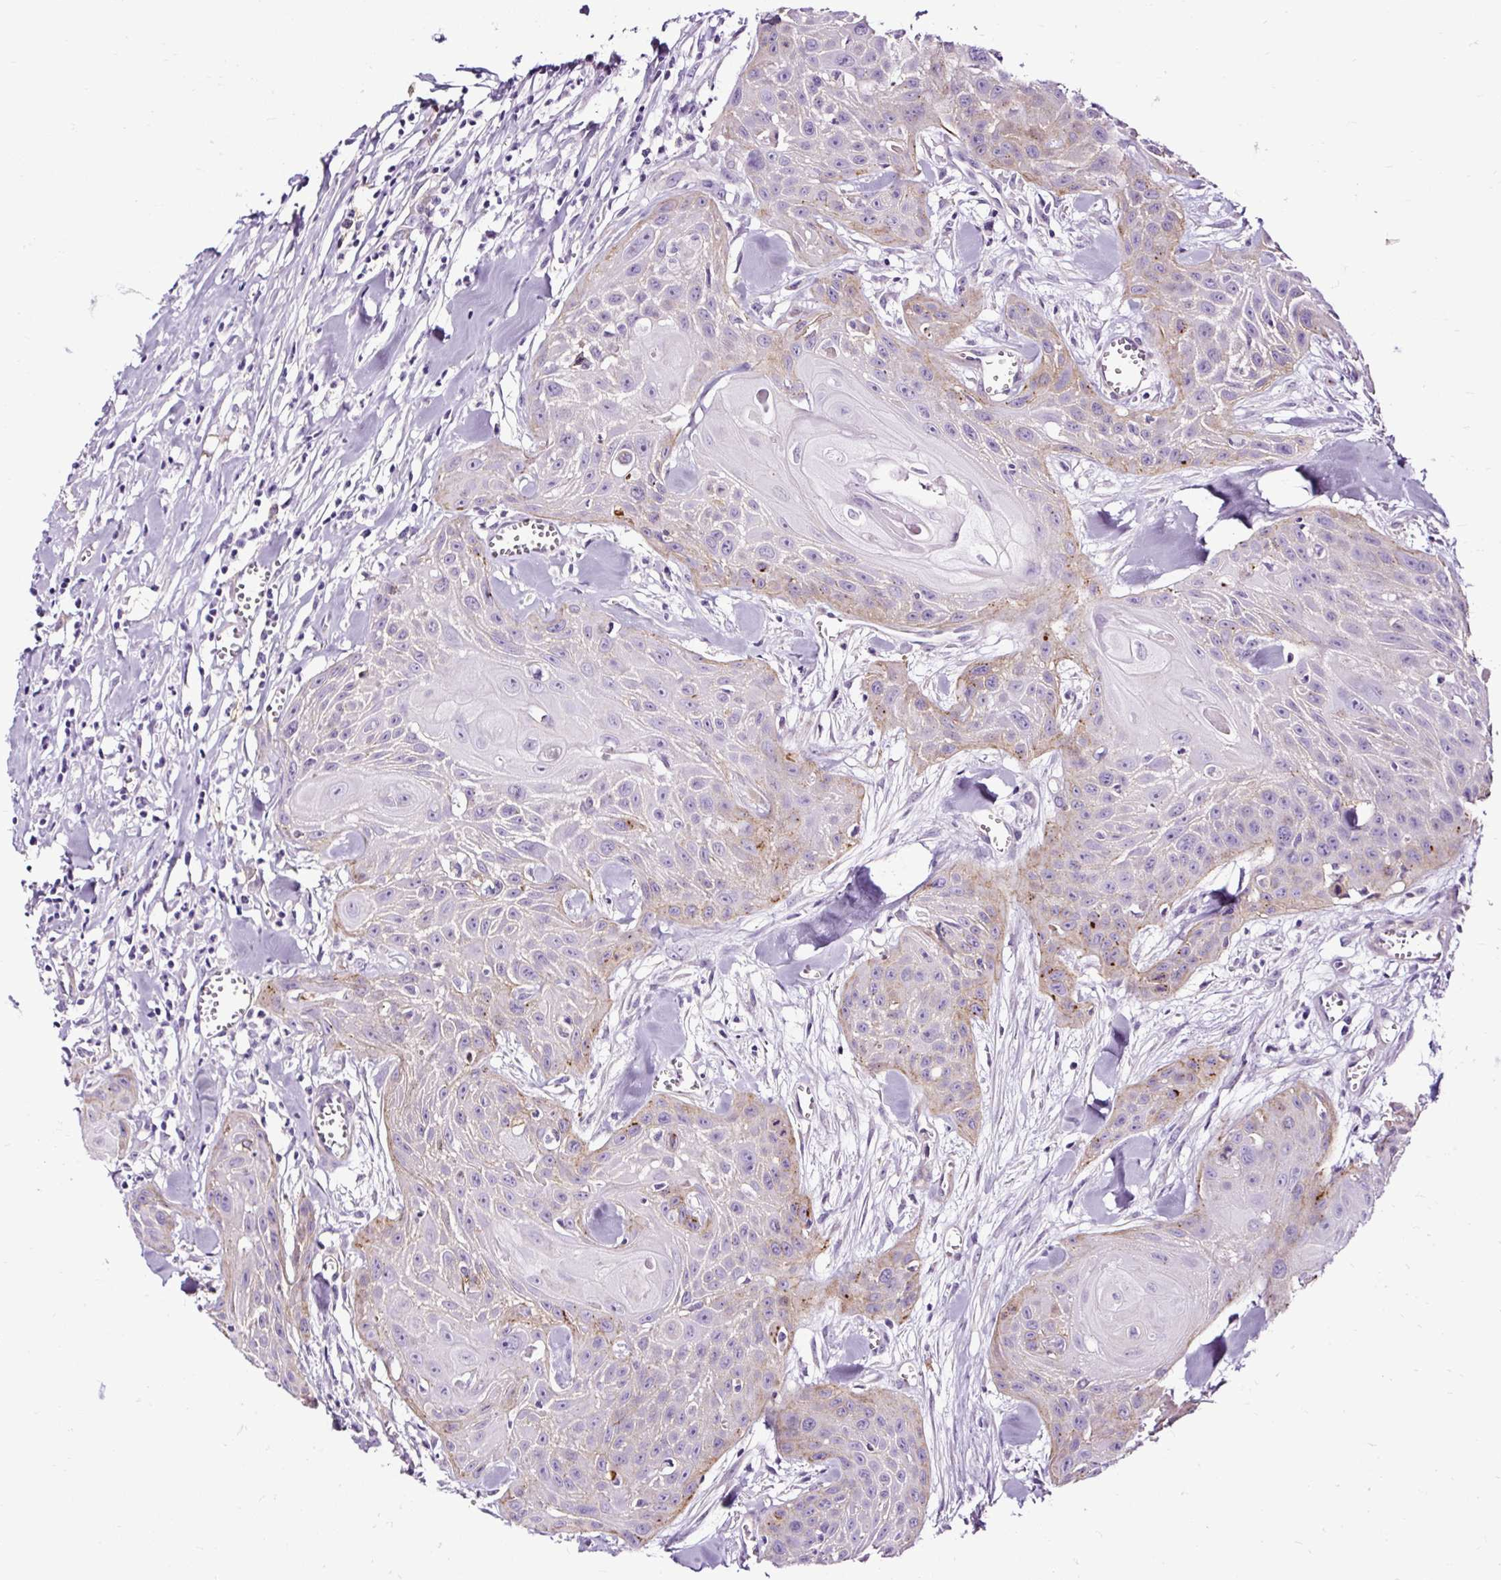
{"staining": {"intensity": "weak", "quantity": "25%-75%", "location": "cytoplasmic/membranous"}, "tissue": "head and neck cancer", "cell_type": "Tumor cells", "image_type": "cancer", "snomed": [{"axis": "morphology", "description": "Squamous cell carcinoma, NOS"}, {"axis": "topography", "description": "Lymph node"}, {"axis": "topography", "description": "Salivary gland"}, {"axis": "topography", "description": "Head-Neck"}], "caption": "Protein analysis of head and neck squamous cell carcinoma tissue exhibits weak cytoplasmic/membranous positivity in about 25%-75% of tumor cells.", "gene": "SLC7A8", "patient": {"sex": "female", "age": 74}}